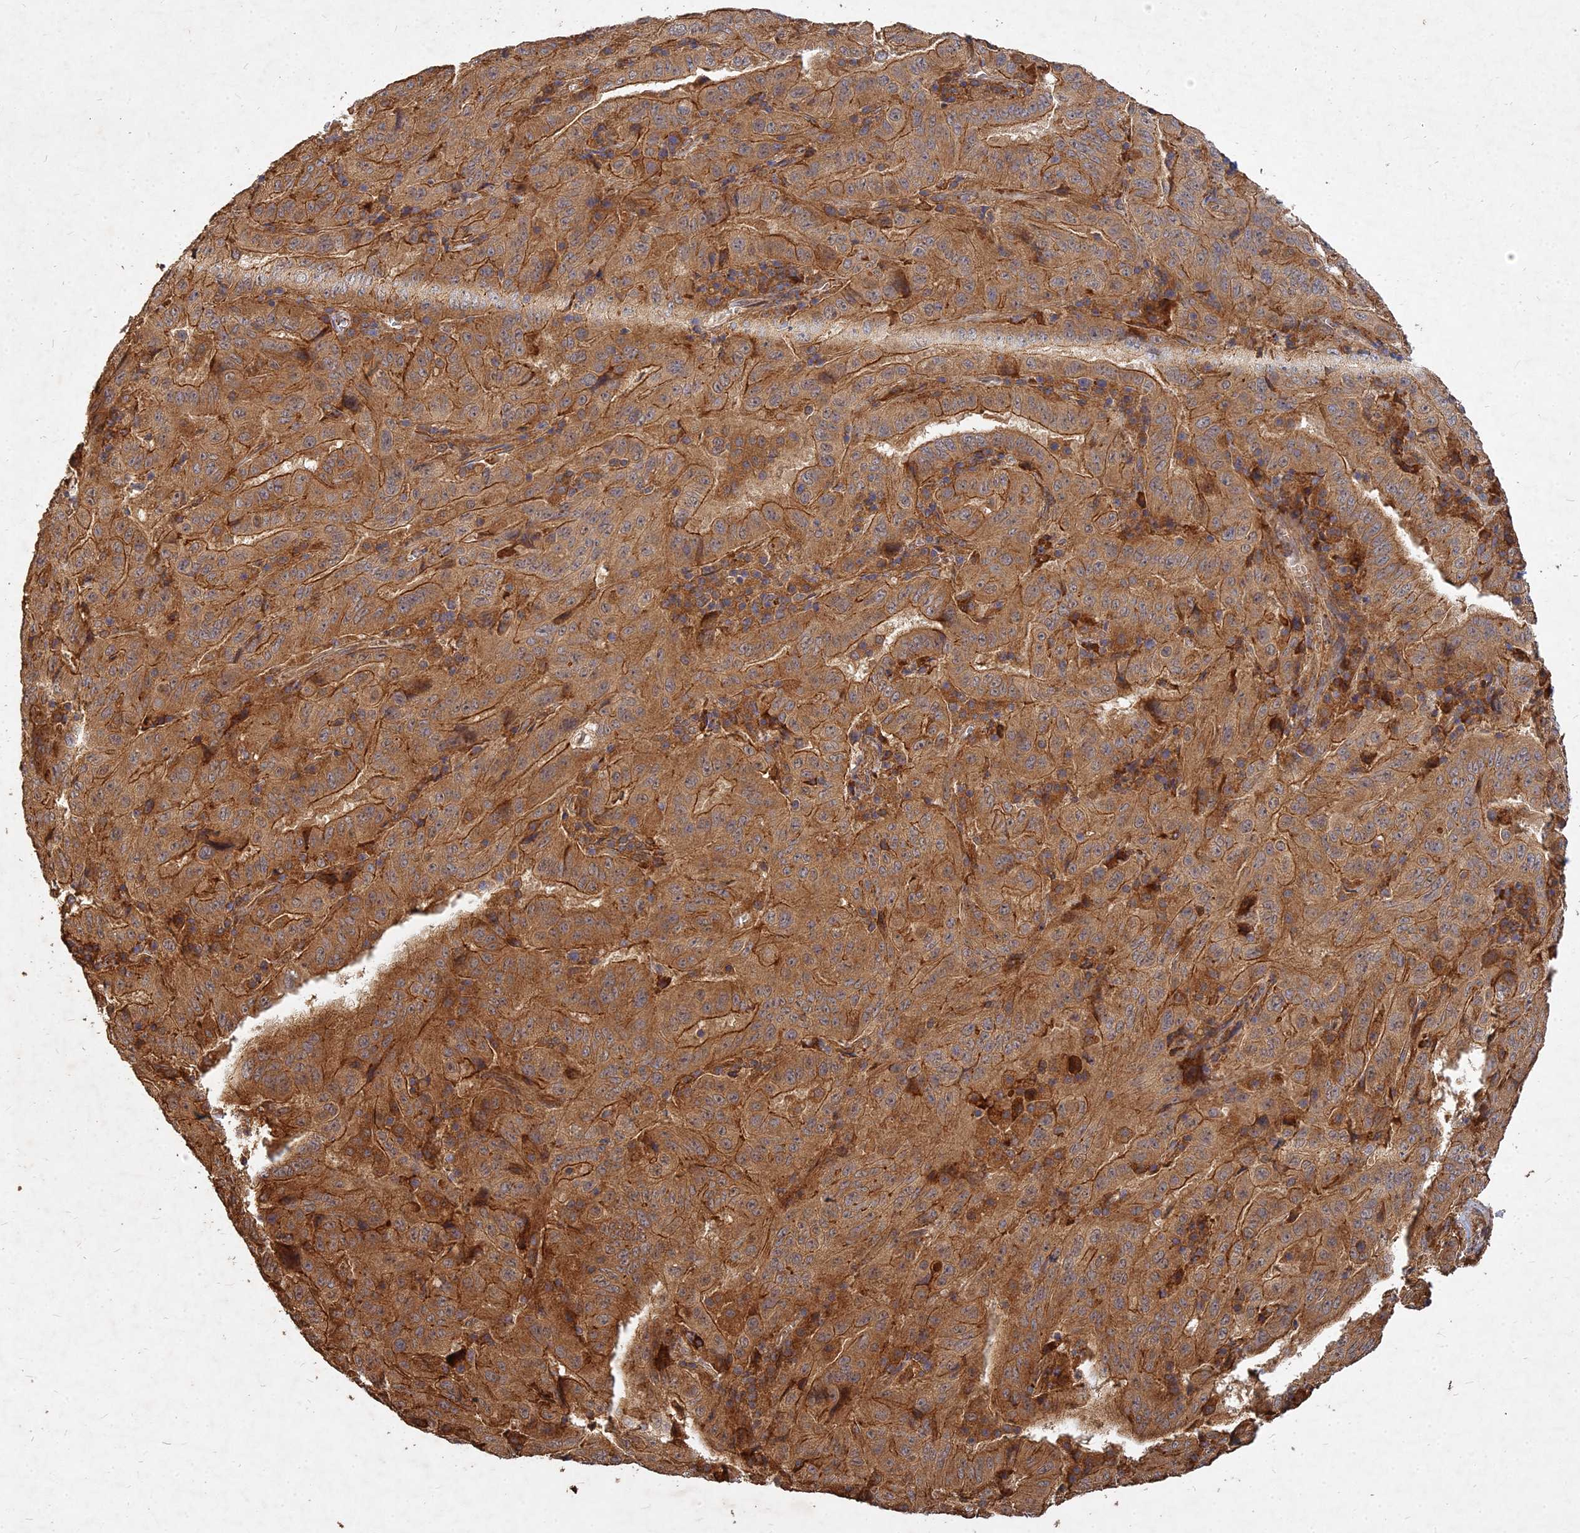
{"staining": {"intensity": "moderate", "quantity": ">75%", "location": "cytoplasmic/membranous"}, "tissue": "pancreatic cancer", "cell_type": "Tumor cells", "image_type": "cancer", "snomed": [{"axis": "morphology", "description": "Adenocarcinoma, NOS"}, {"axis": "topography", "description": "Pancreas"}], "caption": "A photomicrograph of pancreatic cancer (adenocarcinoma) stained for a protein shows moderate cytoplasmic/membranous brown staining in tumor cells. (brown staining indicates protein expression, while blue staining denotes nuclei).", "gene": "UBE2W", "patient": {"sex": "male", "age": 63}}